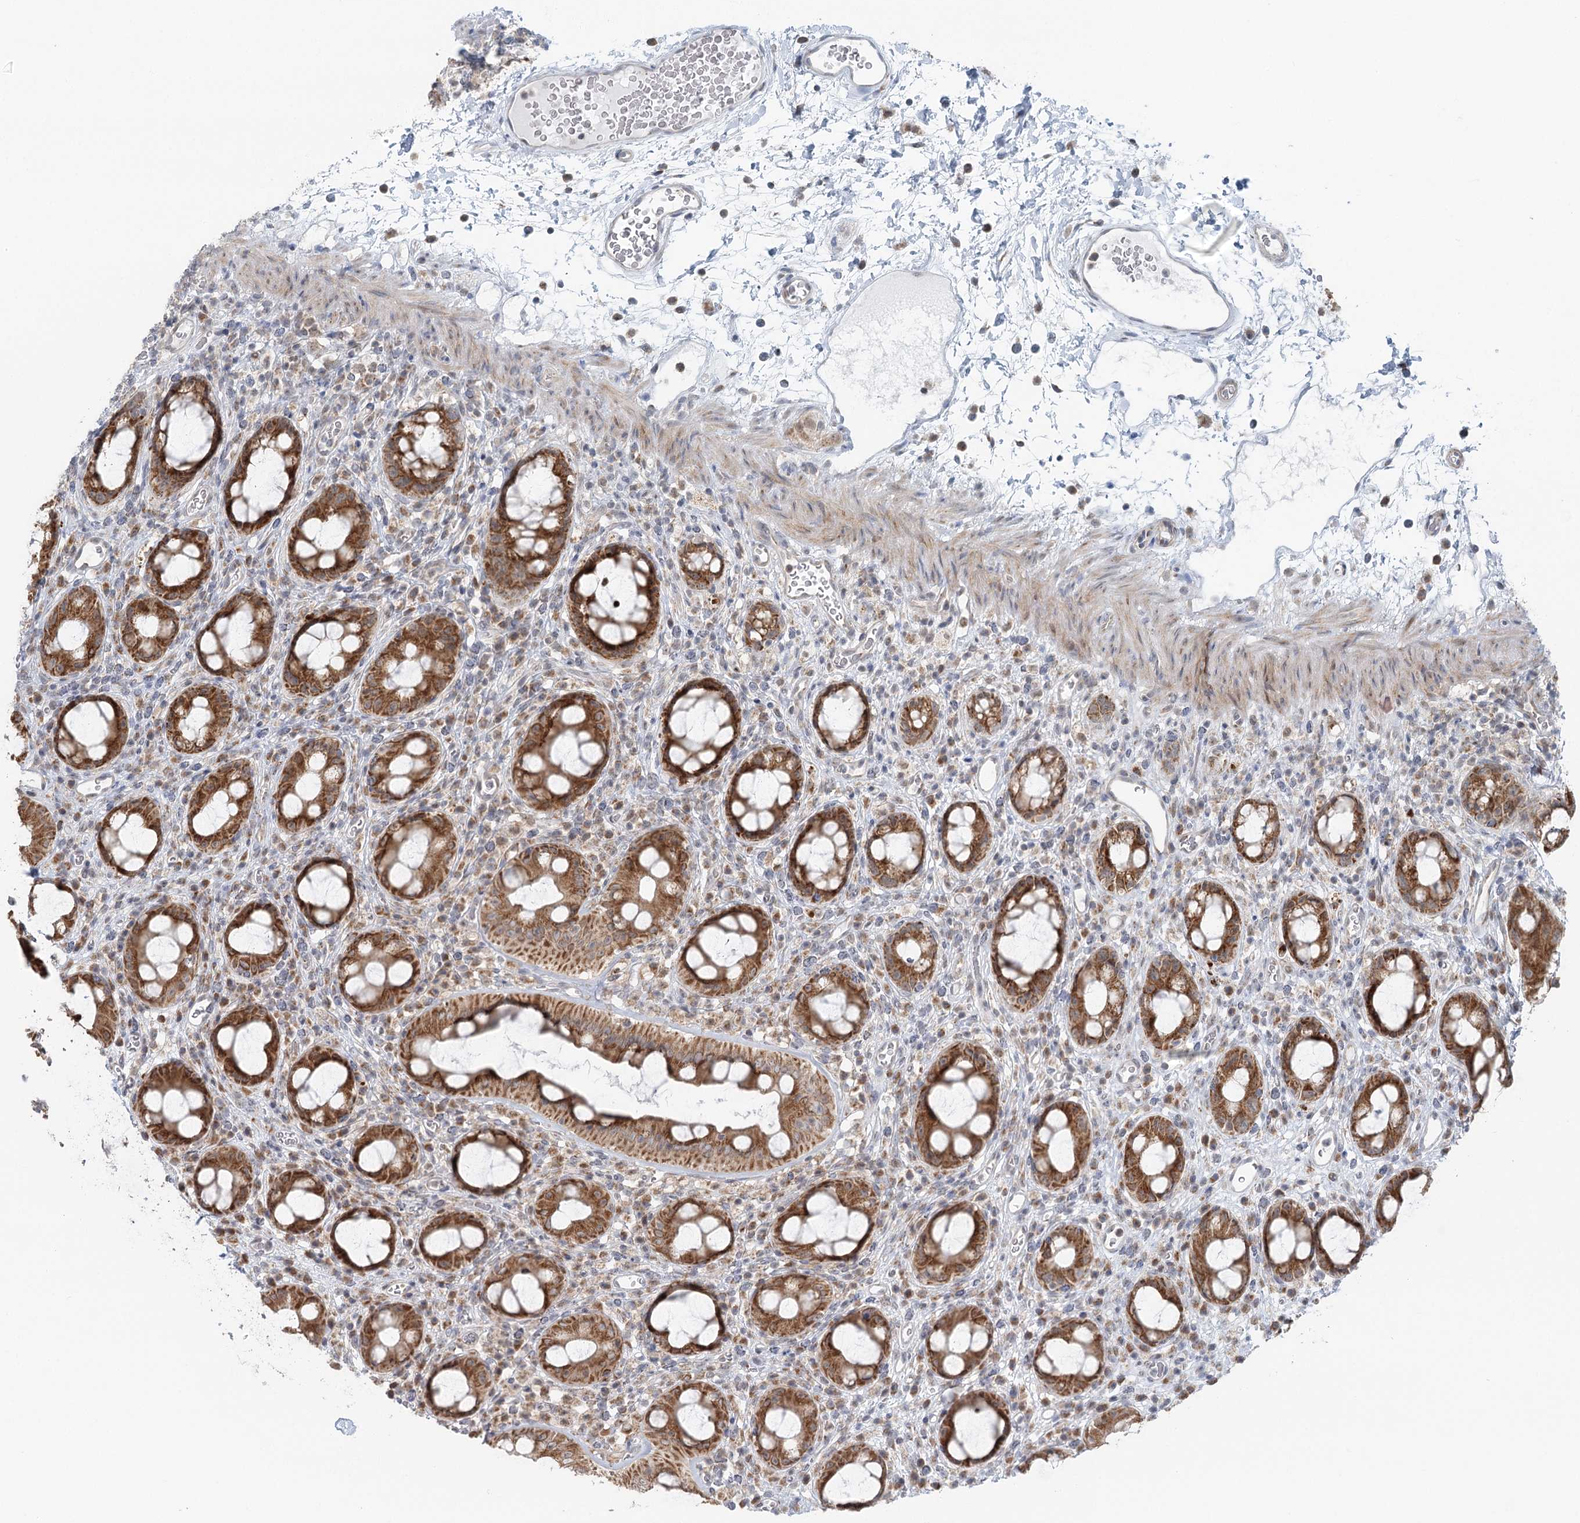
{"staining": {"intensity": "strong", "quantity": ">75%", "location": "cytoplasmic/membranous"}, "tissue": "rectum", "cell_type": "Glandular cells", "image_type": "normal", "snomed": [{"axis": "morphology", "description": "Normal tissue, NOS"}, {"axis": "topography", "description": "Rectum"}], "caption": "Human rectum stained with a brown dye shows strong cytoplasmic/membranous positive expression in approximately >75% of glandular cells.", "gene": "RNF150", "patient": {"sex": "female", "age": 57}}